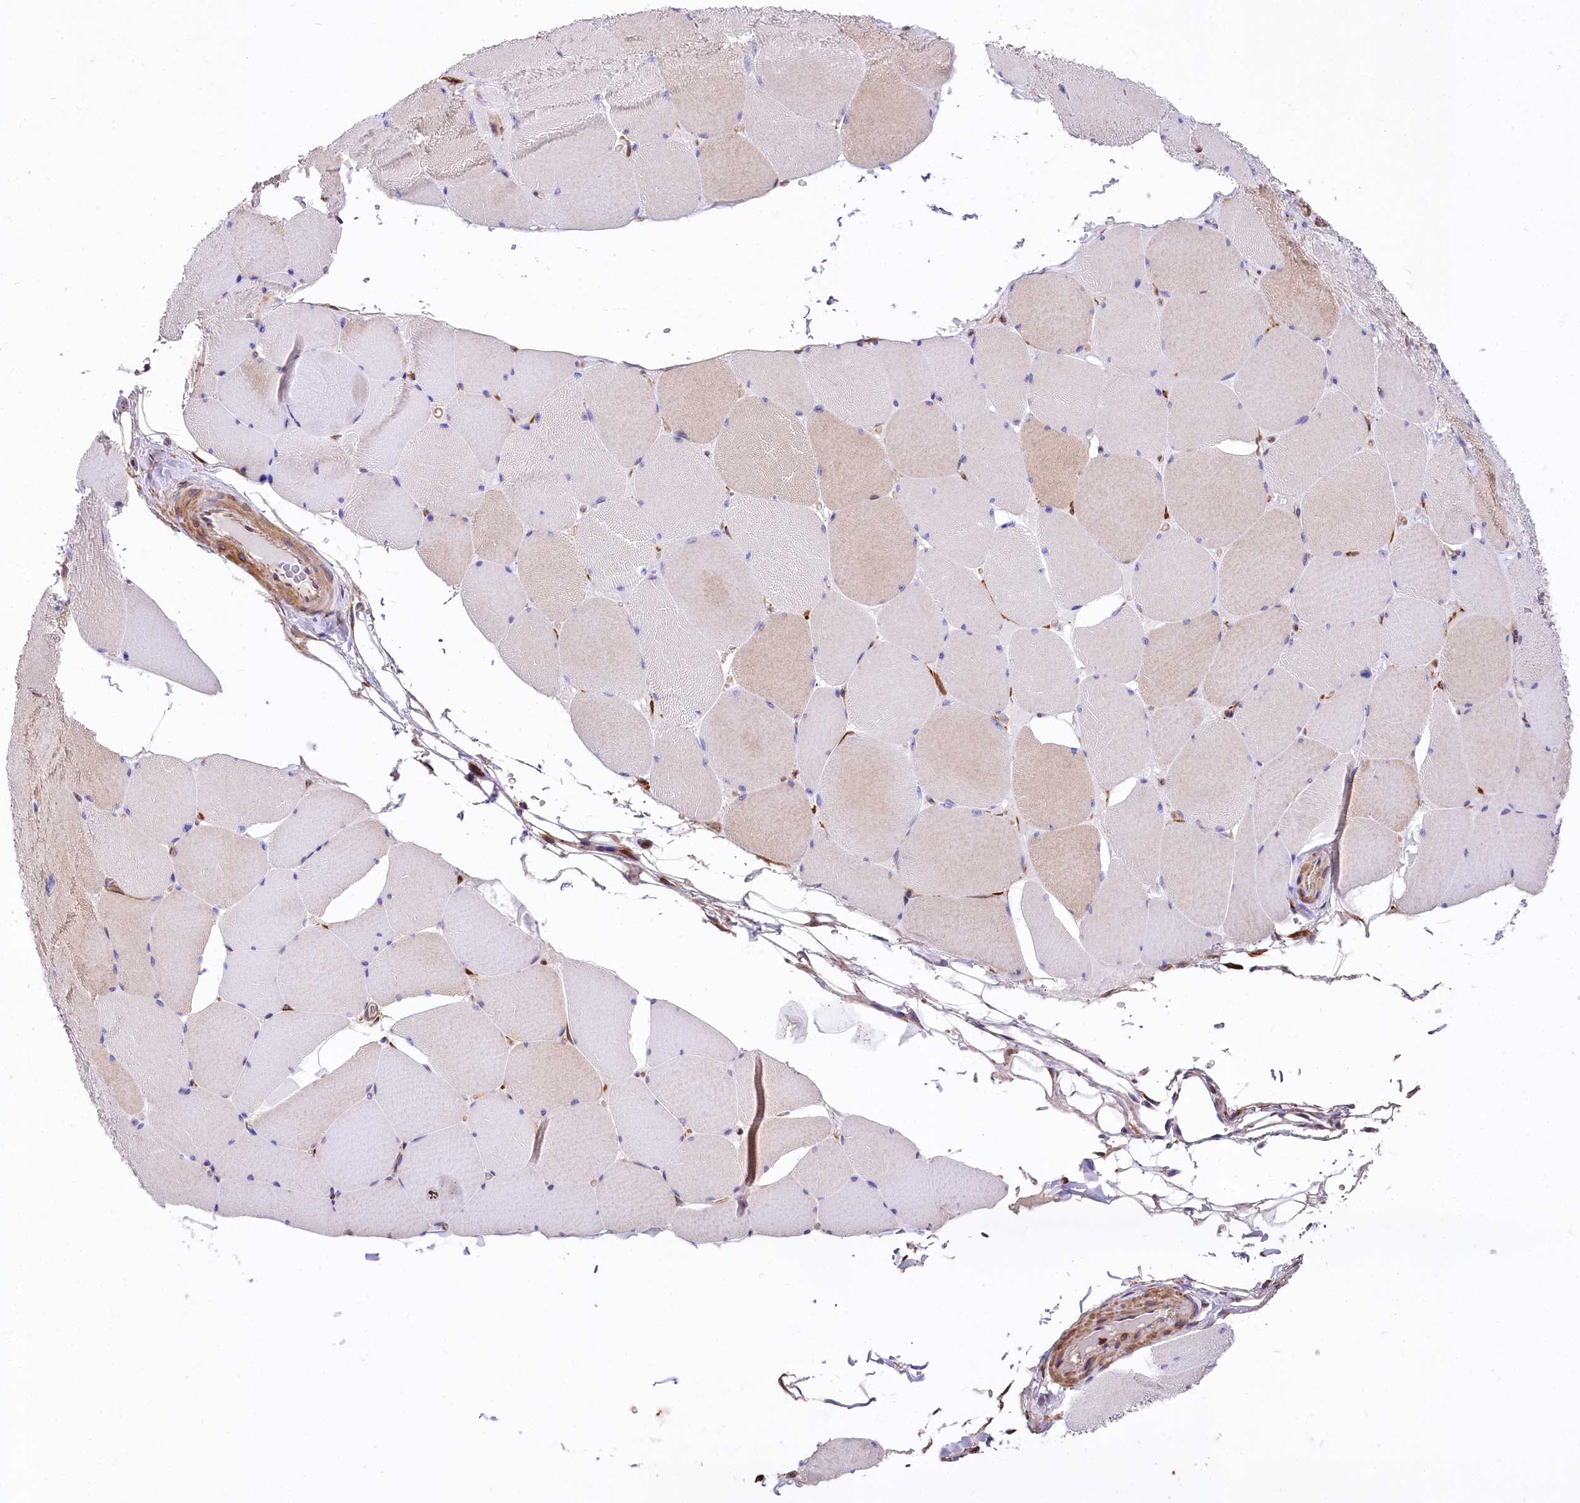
{"staining": {"intensity": "weak", "quantity": "<25%", "location": "cytoplasmic/membranous"}, "tissue": "skeletal muscle", "cell_type": "Myocytes", "image_type": "normal", "snomed": [{"axis": "morphology", "description": "Normal tissue, NOS"}, {"axis": "topography", "description": "Skeletal muscle"}, {"axis": "topography", "description": "Head-Neck"}], "caption": "Immunohistochemistry image of benign skeletal muscle: skeletal muscle stained with DAB (3,3'-diaminobenzidine) reveals no significant protein positivity in myocytes.", "gene": "FCHSD2", "patient": {"sex": "male", "age": 66}}